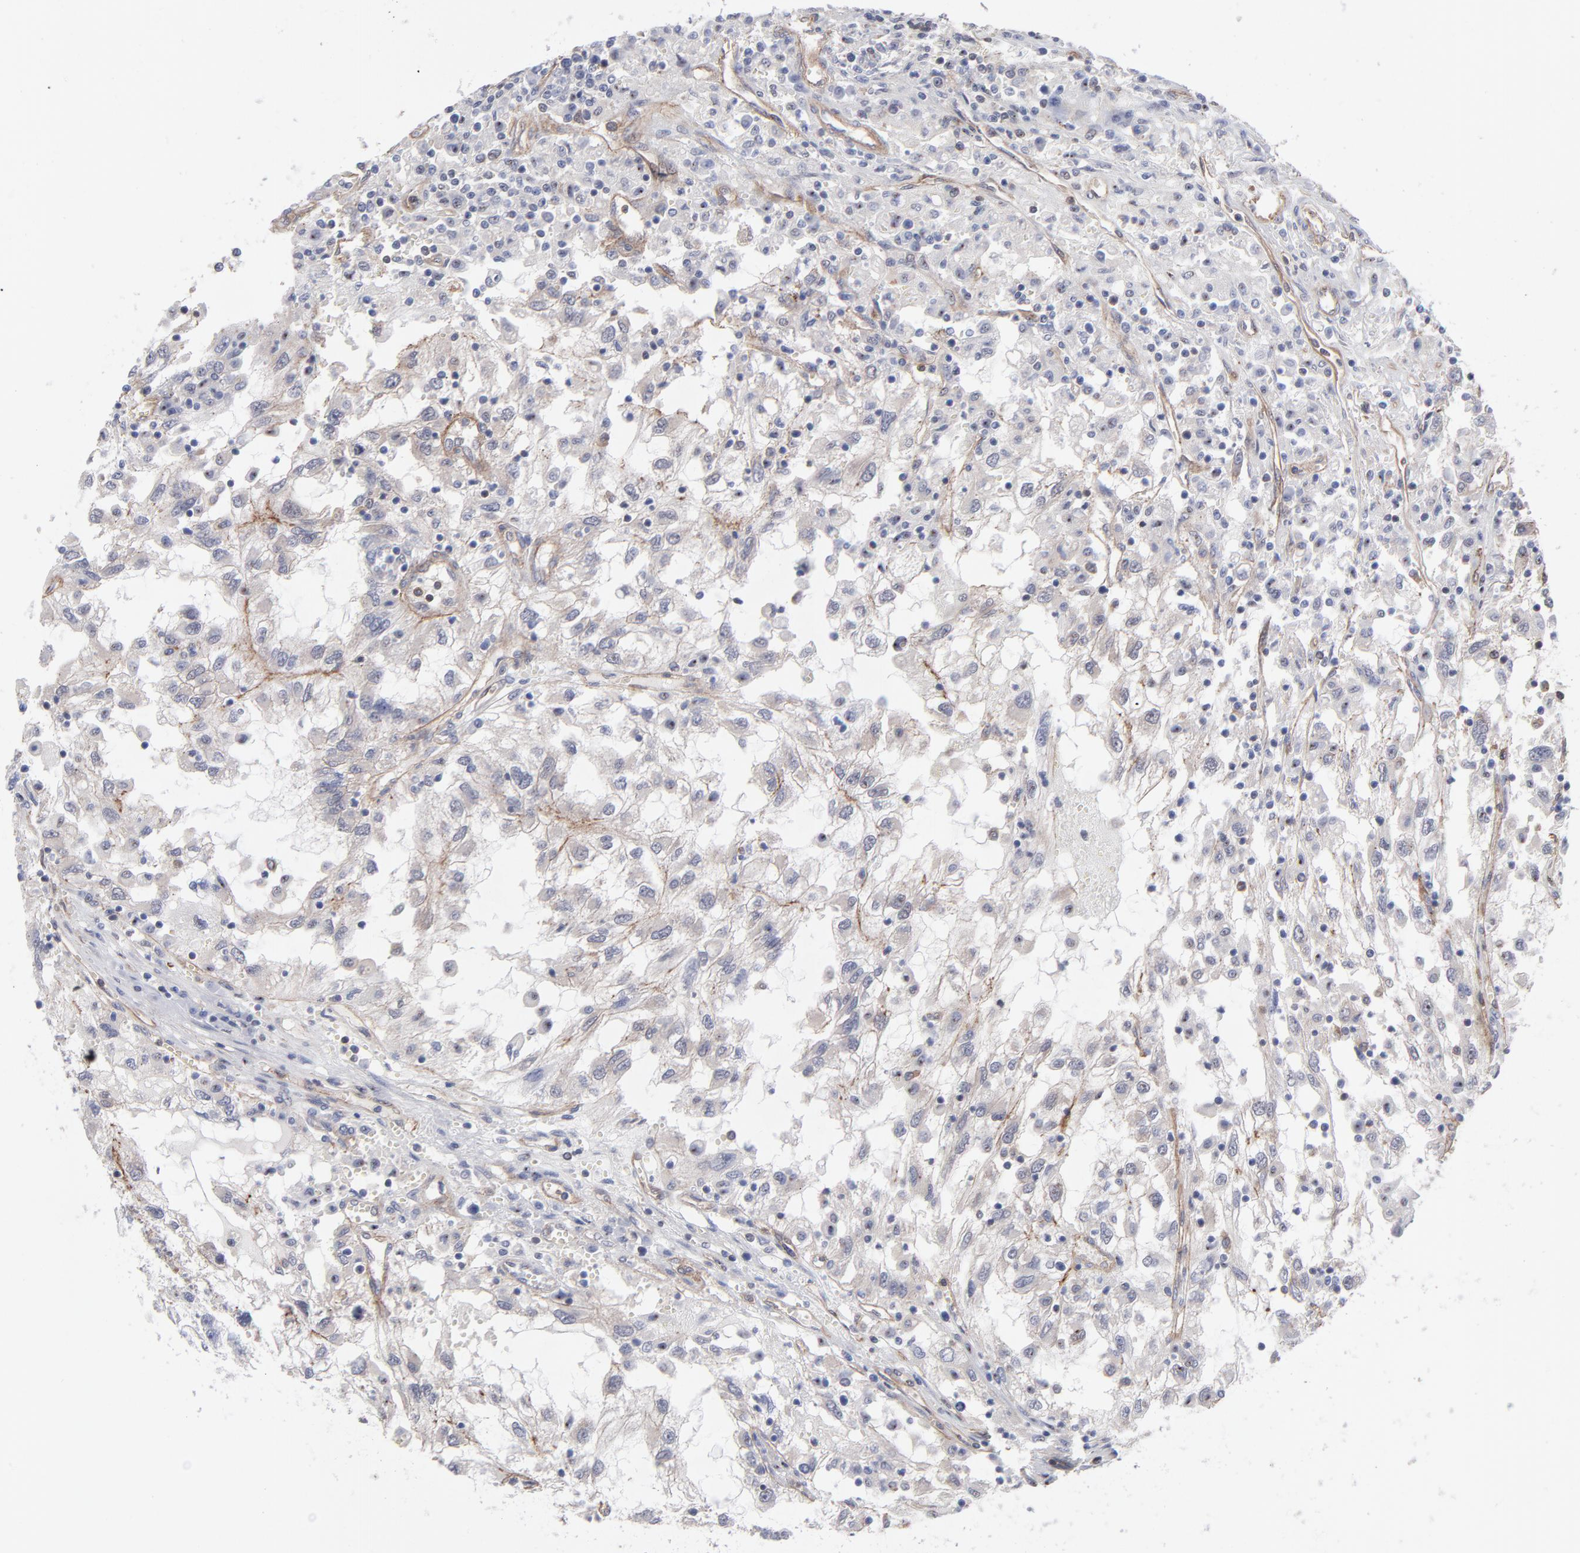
{"staining": {"intensity": "negative", "quantity": "none", "location": "none"}, "tissue": "renal cancer", "cell_type": "Tumor cells", "image_type": "cancer", "snomed": [{"axis": "morphology", "description": "Normal tissue, NOS"}, {"axis": "morphology", "description": "Adenocarcinoma, NOS"}, {"axis": "topography", "description": "Kidney"}], "caption": "This is an immunohistochemistry (IHC) micrograph of human renal adenocarcinoma. There is no expression in tumor cells.", "gene": "PXN", "patient": {"sex": "male", "age": 71}}